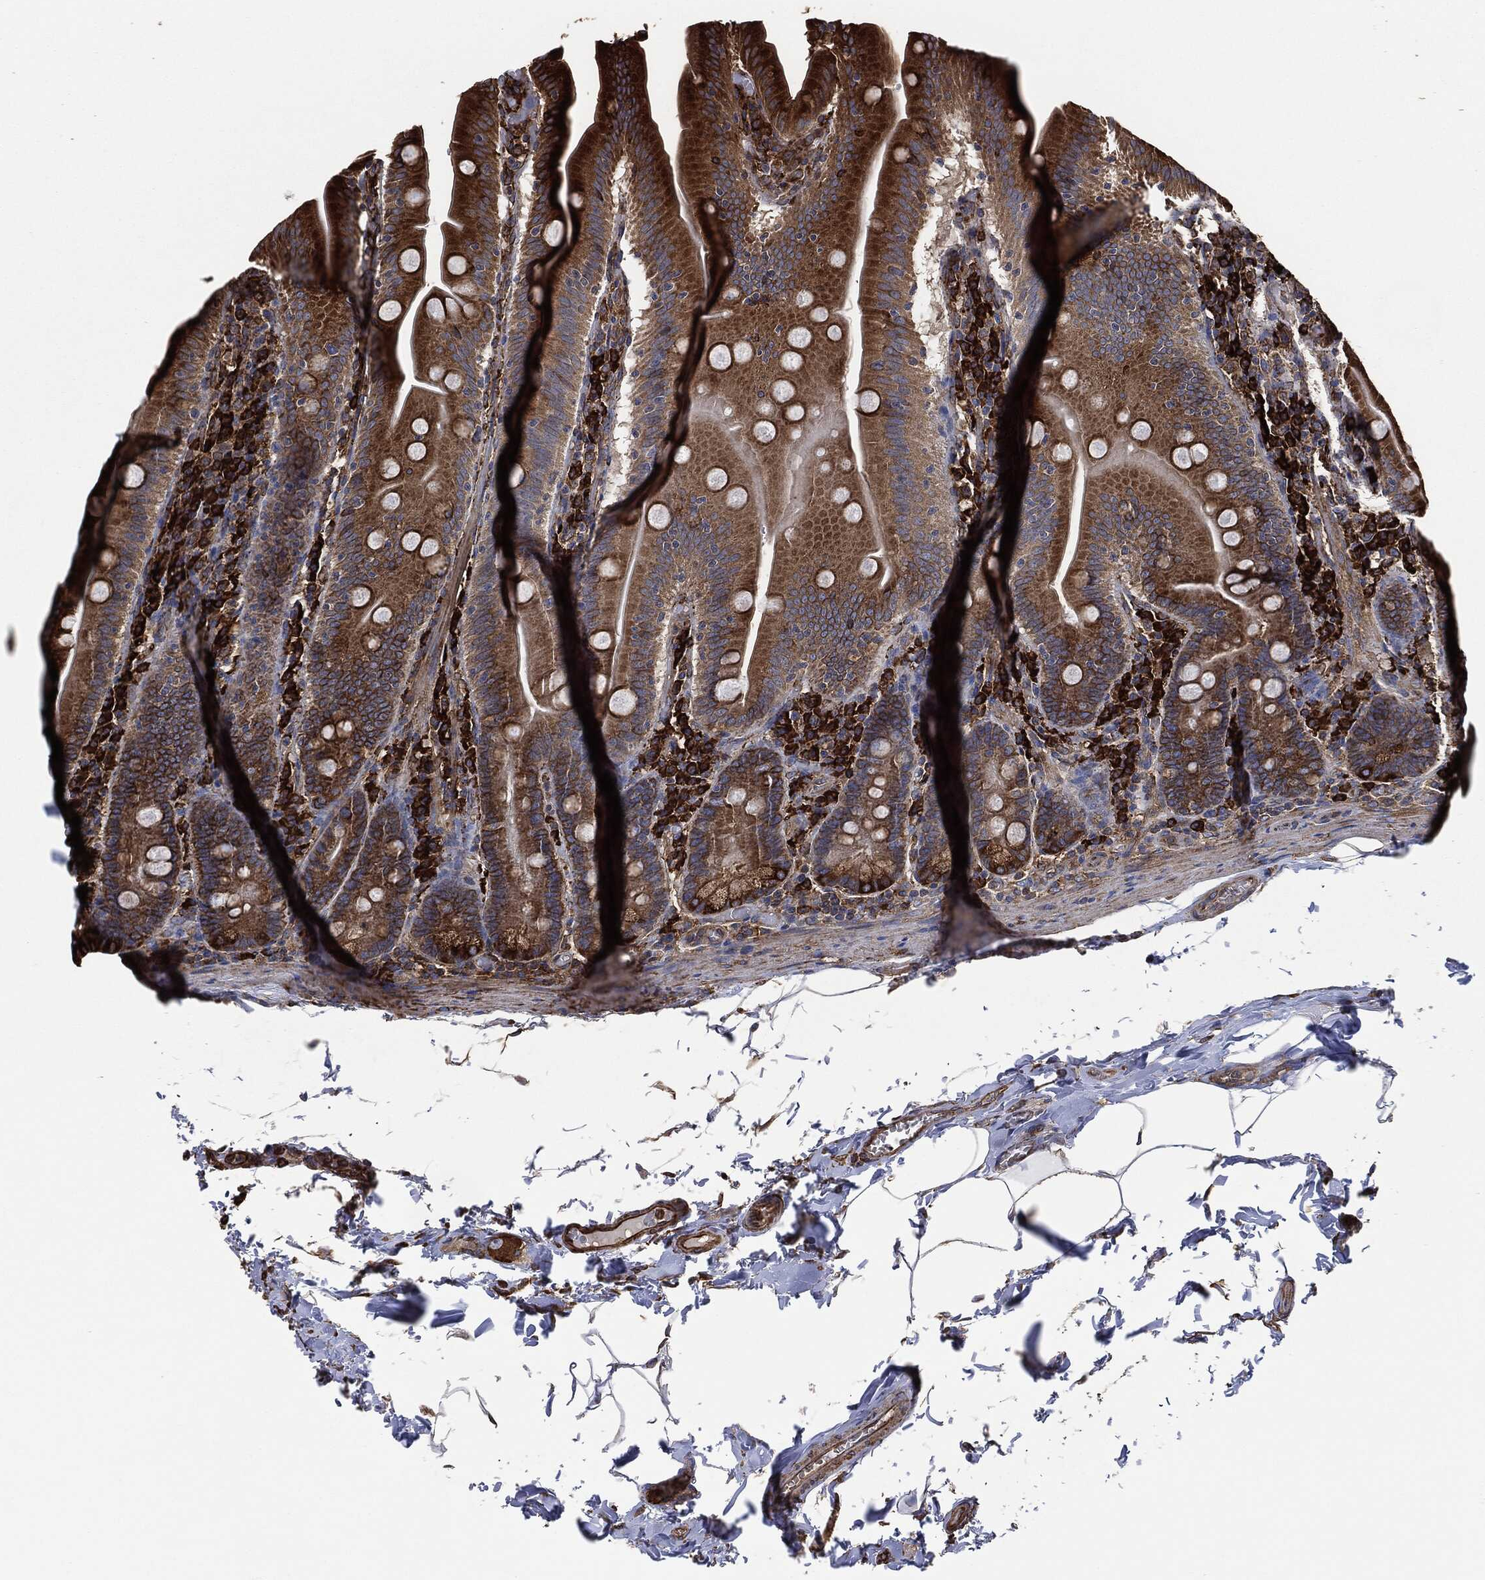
{"staining": {"intensity": "strong", "quantity": ">75%", "location": "cytoplasmic/membranous"}, "tissue": "small intestine", "cell_type": "Glandular cells", "image_type": "normal", "snomed": [{"axis": "morphology", "description": "Normal tissue, NOS"}, {"axis": "topography", "description": "Small intestine"}], "caption": "A histopathology image showing strong cytoplasmic/membranous expression in about >75% of glandular cells in unremarkable small intestine, as visualized by brown immunohistochemical staining.", "gene": "AMFR", "patient": {"sex": "male", "age": 37}}